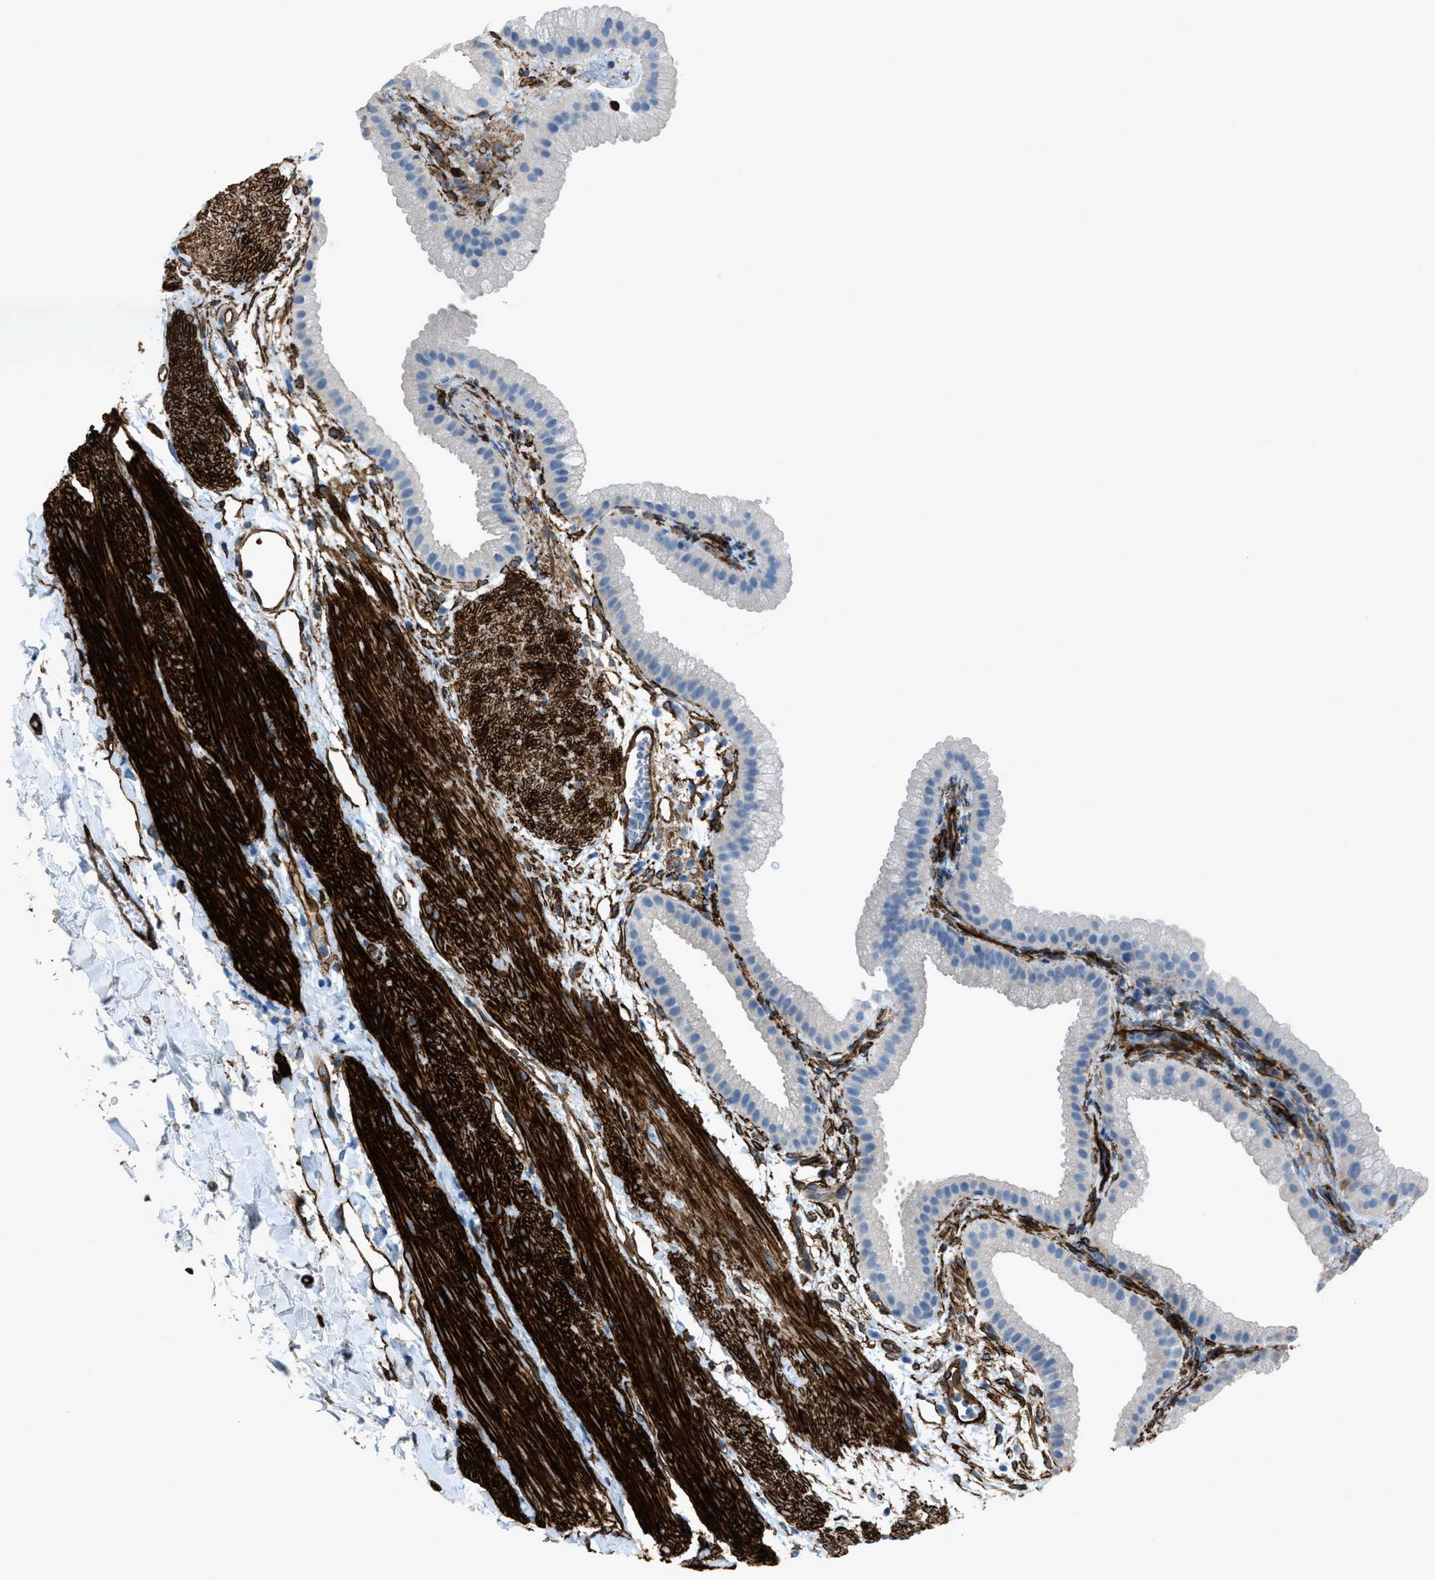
{"staining": {"intensity": "negative", "quantity": "none", "location": "none"}, "tissue": "gallbladder", "cell_type": "Glandular cells", "image_type": "normal", "snomed": [{"axis": "morphology", "description": "Normal tissue, NOS"}, {"axis": "topography", "description": "Gallbladder"}], "caption": "Glandular cells show no significant protein expression in benign gallbladder. The staining is performed using DAB brown chromogen with nuclei counter-stained in using hematoxylin.", "gene": "SLC22A15", "patient": {"sex": "female", "age": 64}}